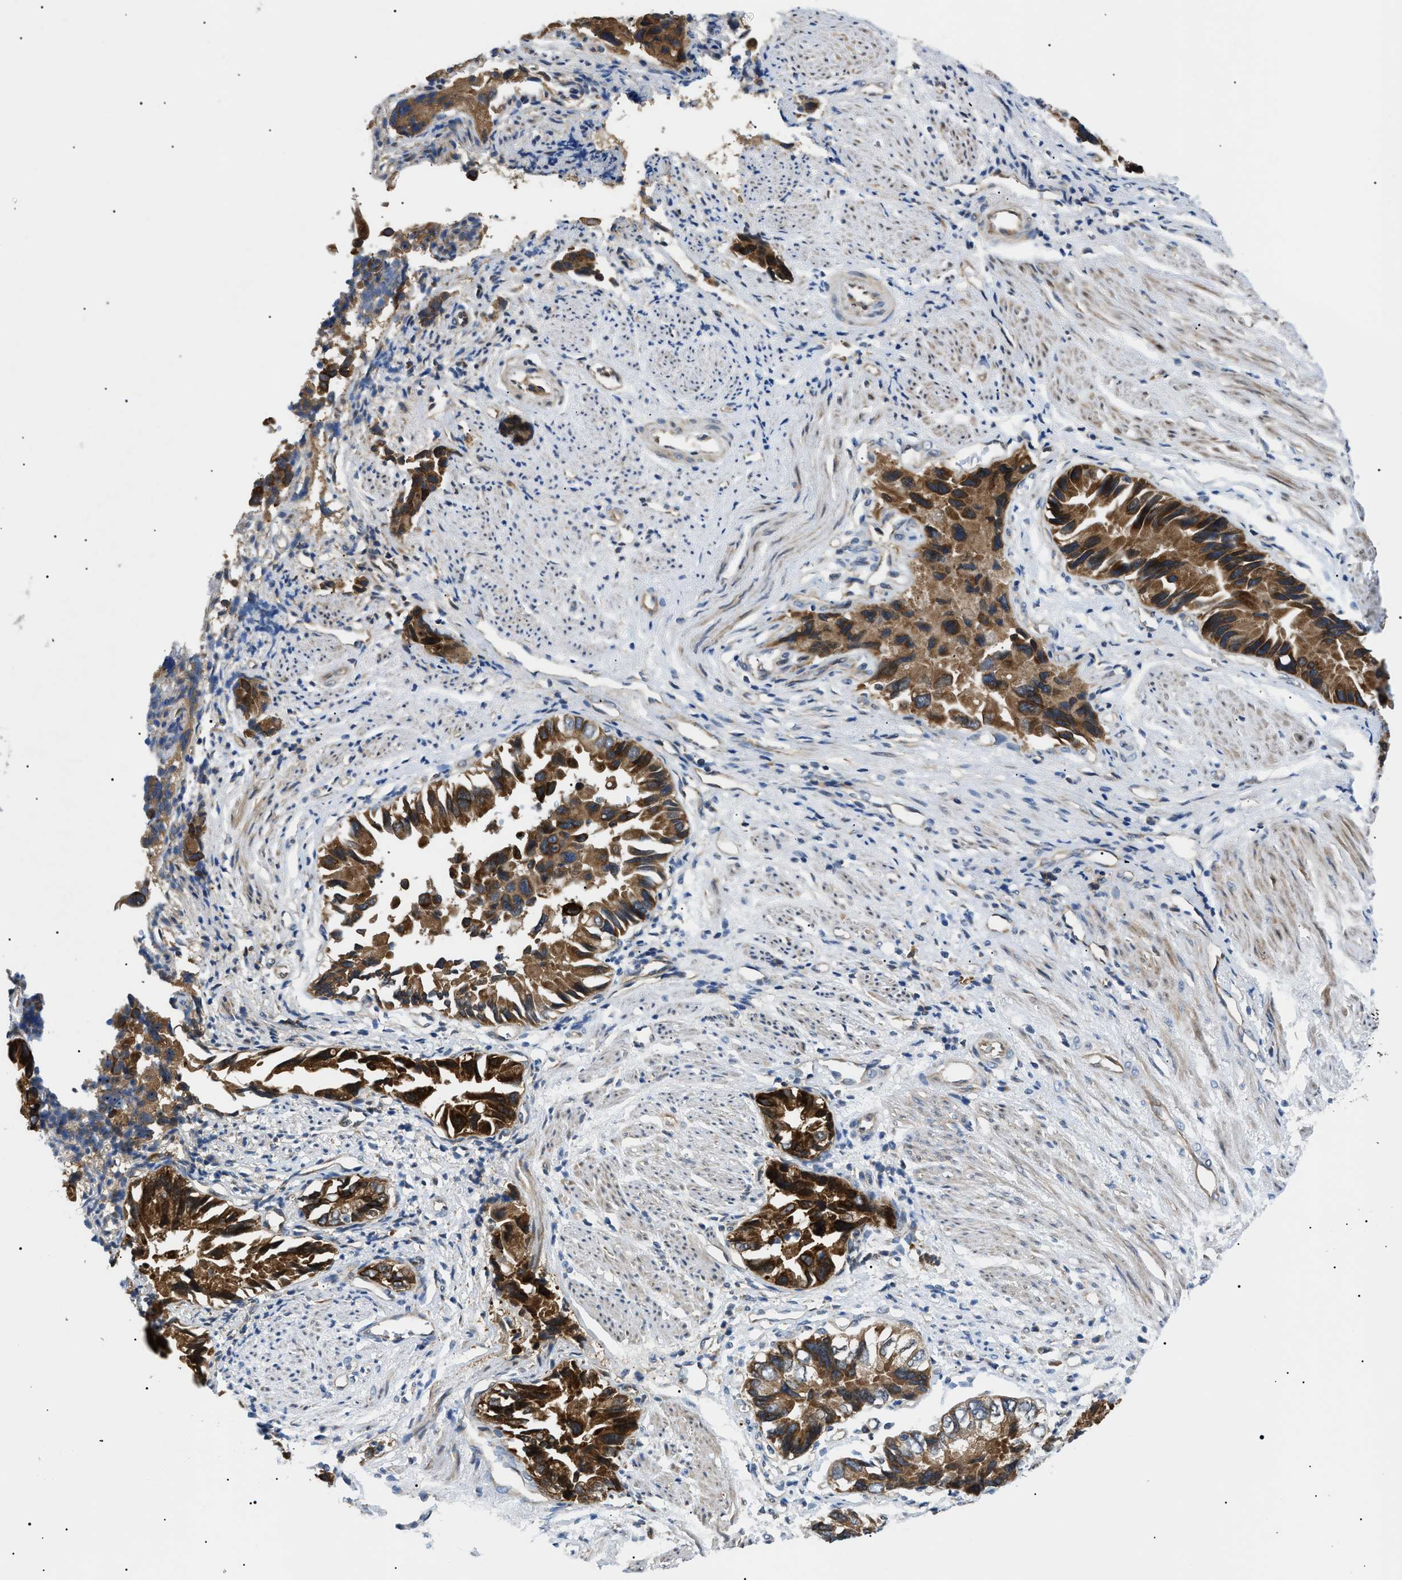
{"staining": {"intensity": "strong", "quantity": ">75%", "location": "cytoplasmic/membranous"}, "tissue": "liver cancer", "cell_type": "Tumor cells", "image_type": "cancer", "snomed": [{"axis": "morphology", "description": "Cholangiocarcinoma"}, {"axis": "topography", "description": "Liver"}], "caption": "Tumor cells show strong cytoplasmic/membranous expression in approximately >75% of cells in liver cancer.", "gene": "SRPK1", "patient": {"sex": "female", "age": 79}}